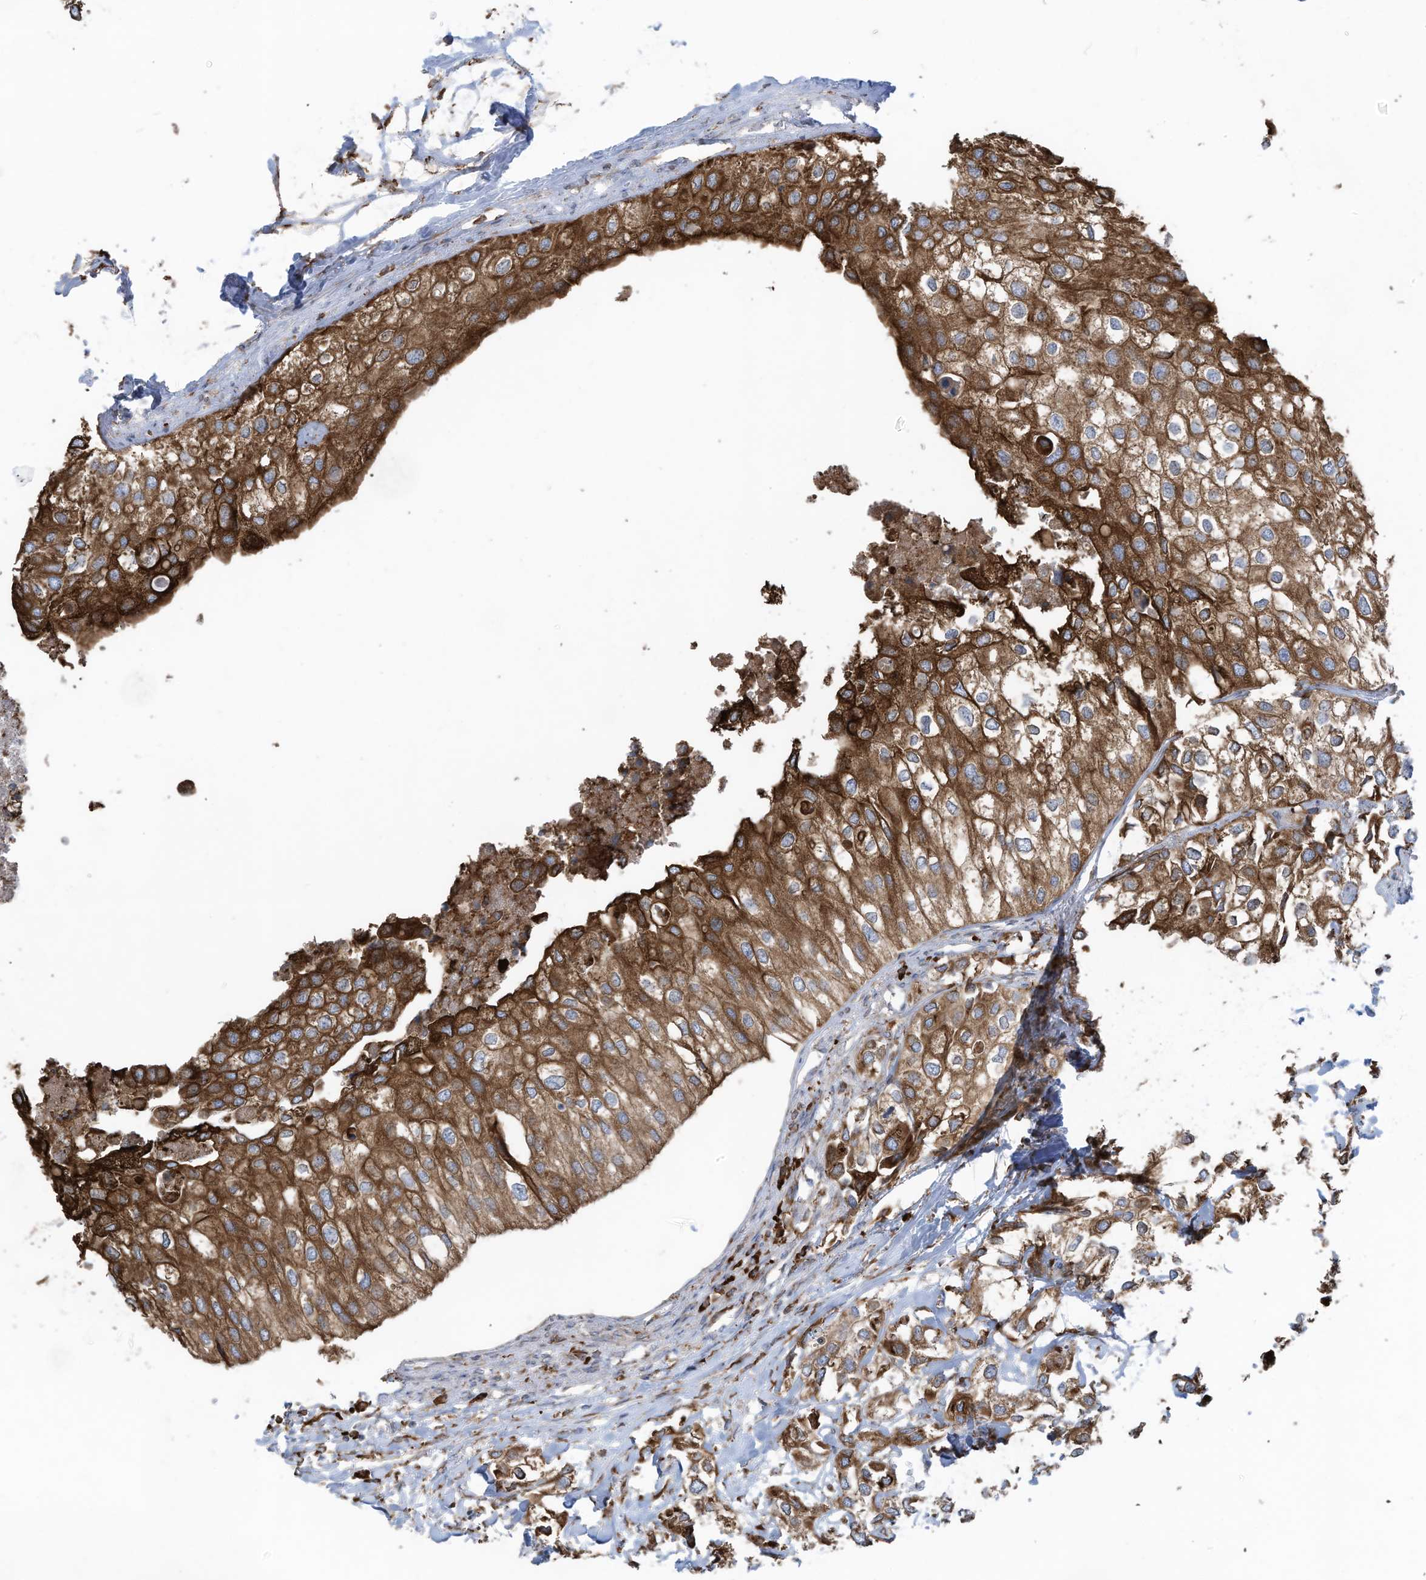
{"staining": {"intensity": "strong", "quantity": ">75%", "location": "cytoplasmic/membranous"}, "tissue": "urothelial cancer", "cell_type": "Tumor cells", "image_type": "cancer", "snomed": [{"axis": "morphology", "description": "Urothelial carcinoma, High grade"}, {"axis": "topography", "description": "Urinary bladder"}], "caption": "Urothelial cancer stained with a protein marker demonstrates strong staining in tumor cells.", "gene": "ZNF354C", "patient": {"sex": "male", "age": 64}}